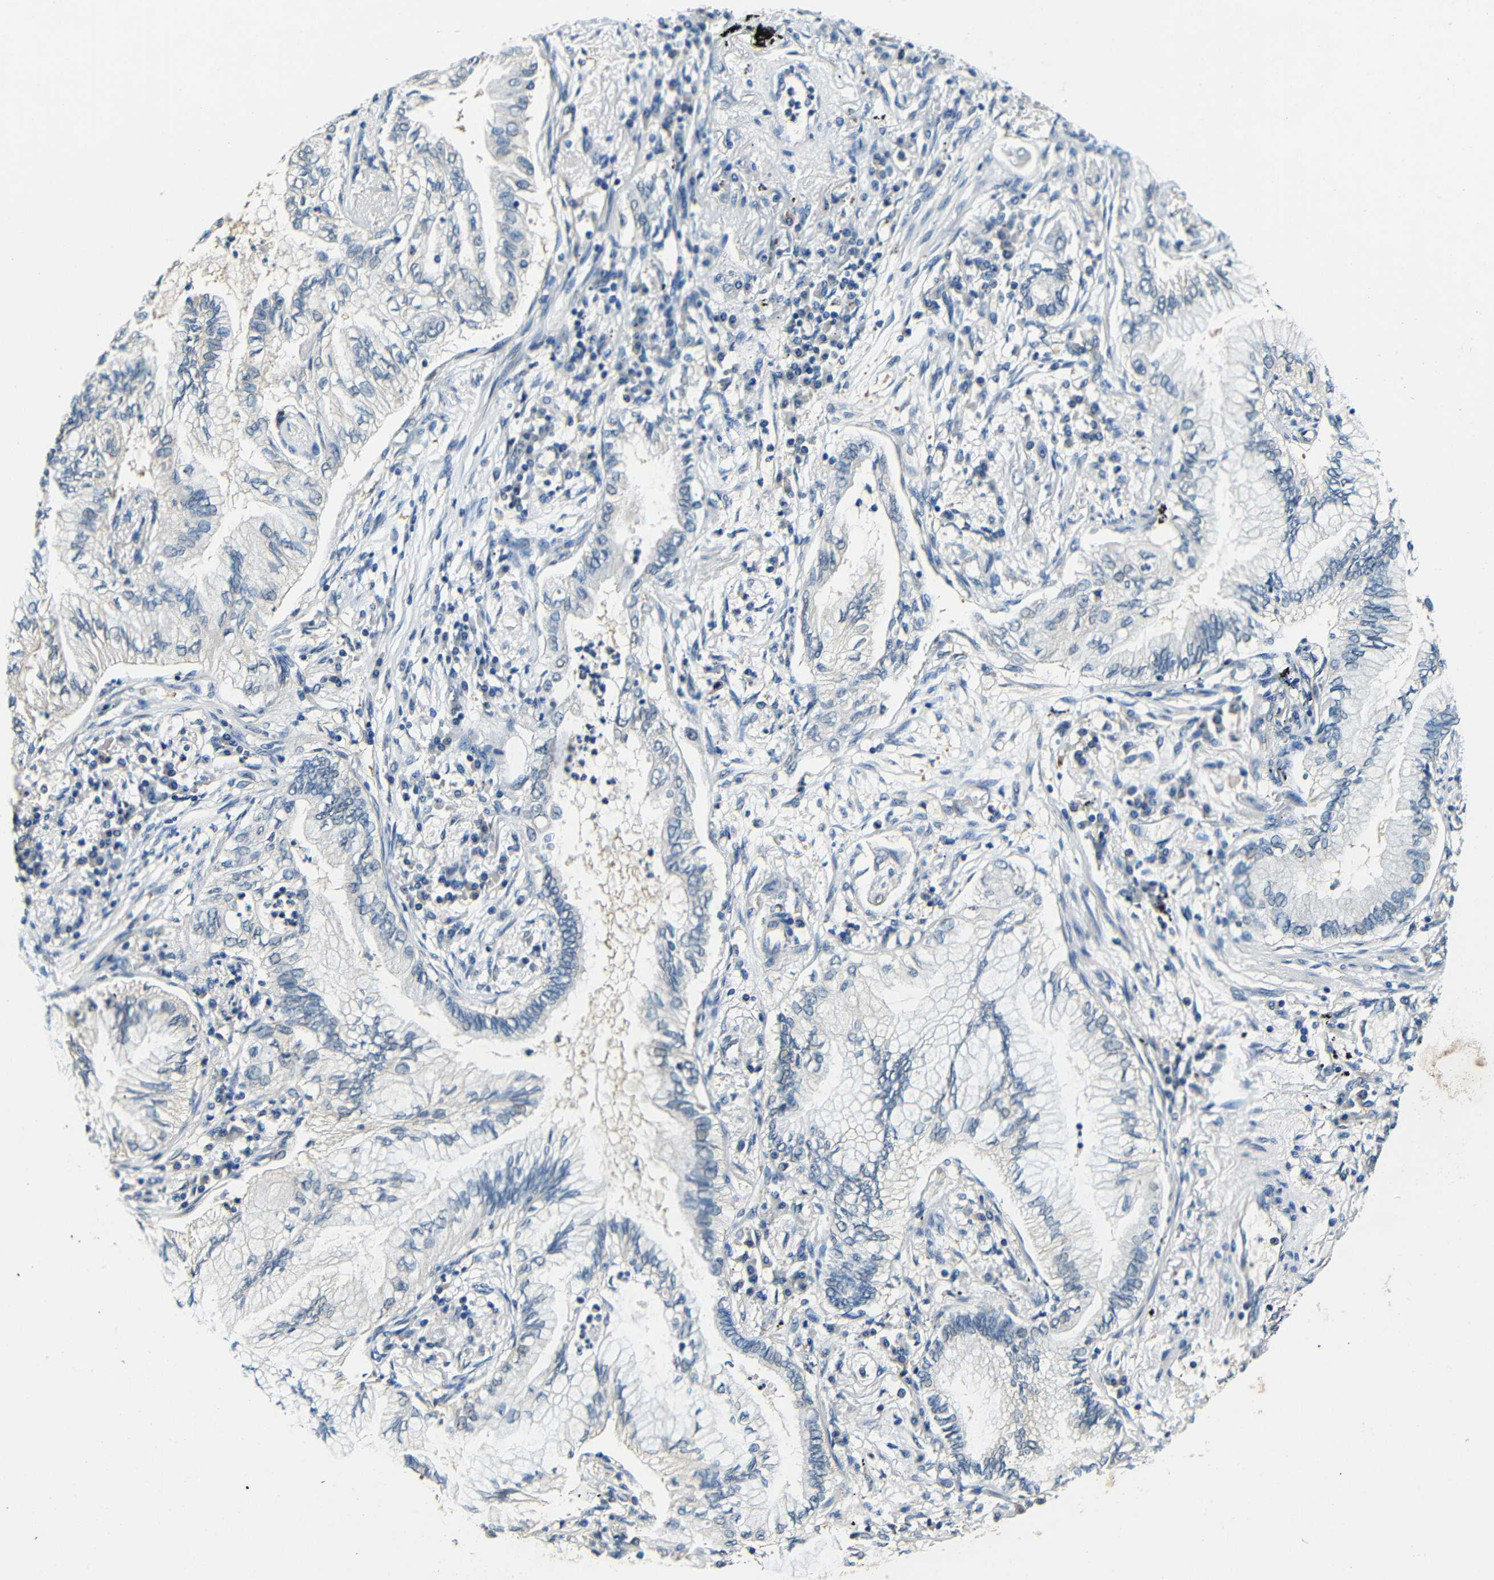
{"staining": {"intensity": "weak", "quantity": "<25%", "location": "cytoplasmic/membranous"}, "tissue": "lung cancer", "cell_type": "Tumor cells", "image_type": "cancer", "snomed": [{"axis": "morphology", "description": "Normal tissue, NOS"}, {"axis": "morphology", "description": "Adenocarcinoma, NOS"}, {"axis": "topography", "description": "Bronchus"}, {"axis": "topography", "description": "Lung"}], "caption": "This is an immunohistochemistry (IHC) micrograph of lung cancer (adenocarcinoma). There is no expression in tumor cells.", "gene": "ADAP1", "patient": {"sex": "female", "age": 70}}